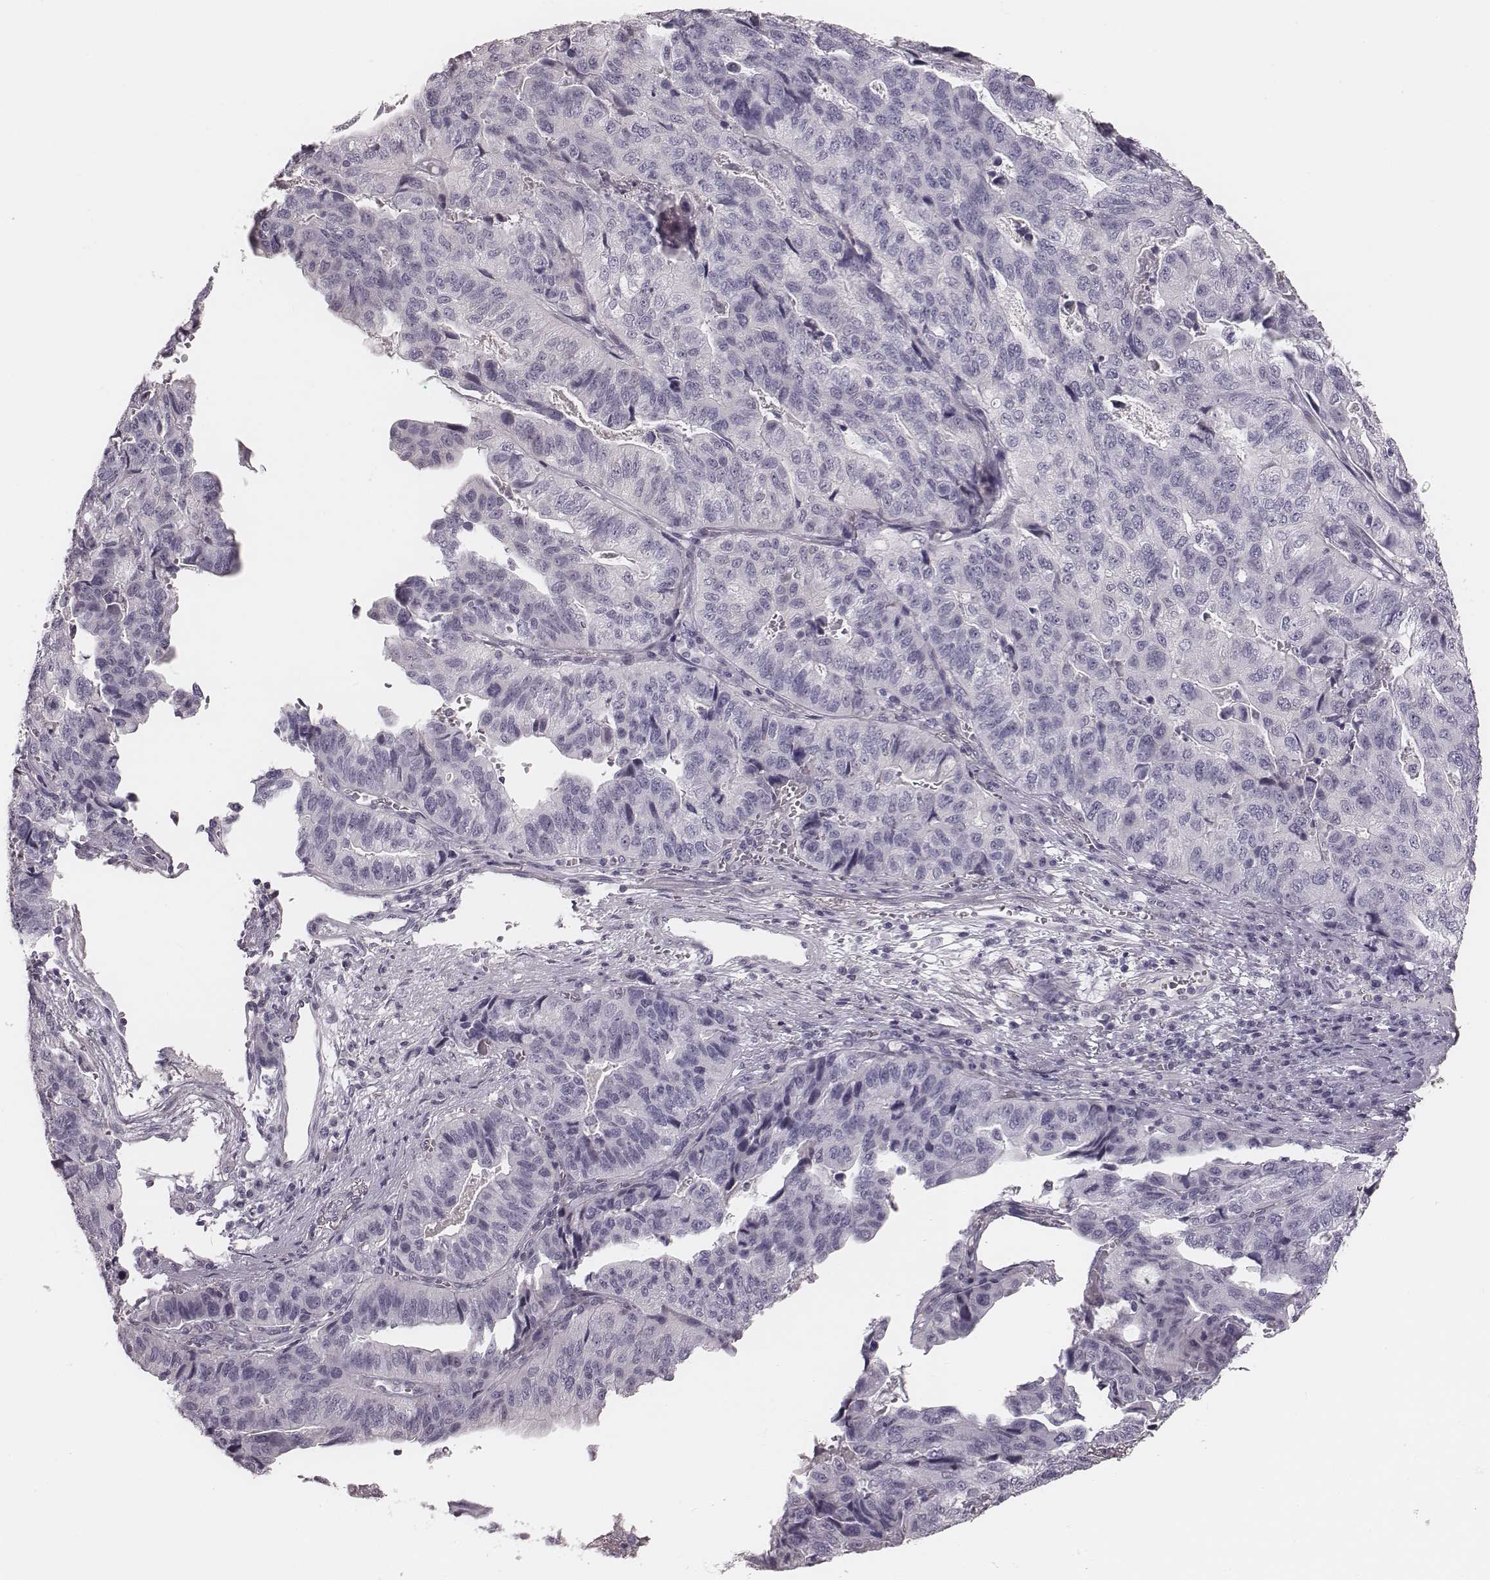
{"staining": {"intensity": "negative", "quantity": "none", "location": "none"}, "tissue": "stomach cancer", "cell_type": "Tumor cells", "image_type": "cancer", "snomed": [{"axis": "morphology", "description": "Adenocarcinoma, NOS"}, {"axis": "topography", "description": "Stomach, upper"}], "caption": "High magnification brightfield microscopy of adenocarcinoma (stomach) stained with DAB (brown) and counterstained with hematoxylin (blue): tumor cells show no significant positivity. Brightfield microscopy of immunohistochemistry stained with DAB (brown) and hematoxylin (blue), captured at high magnification.", "gene": "S100Z", "patient": {"sex": "female", "age": 67}}